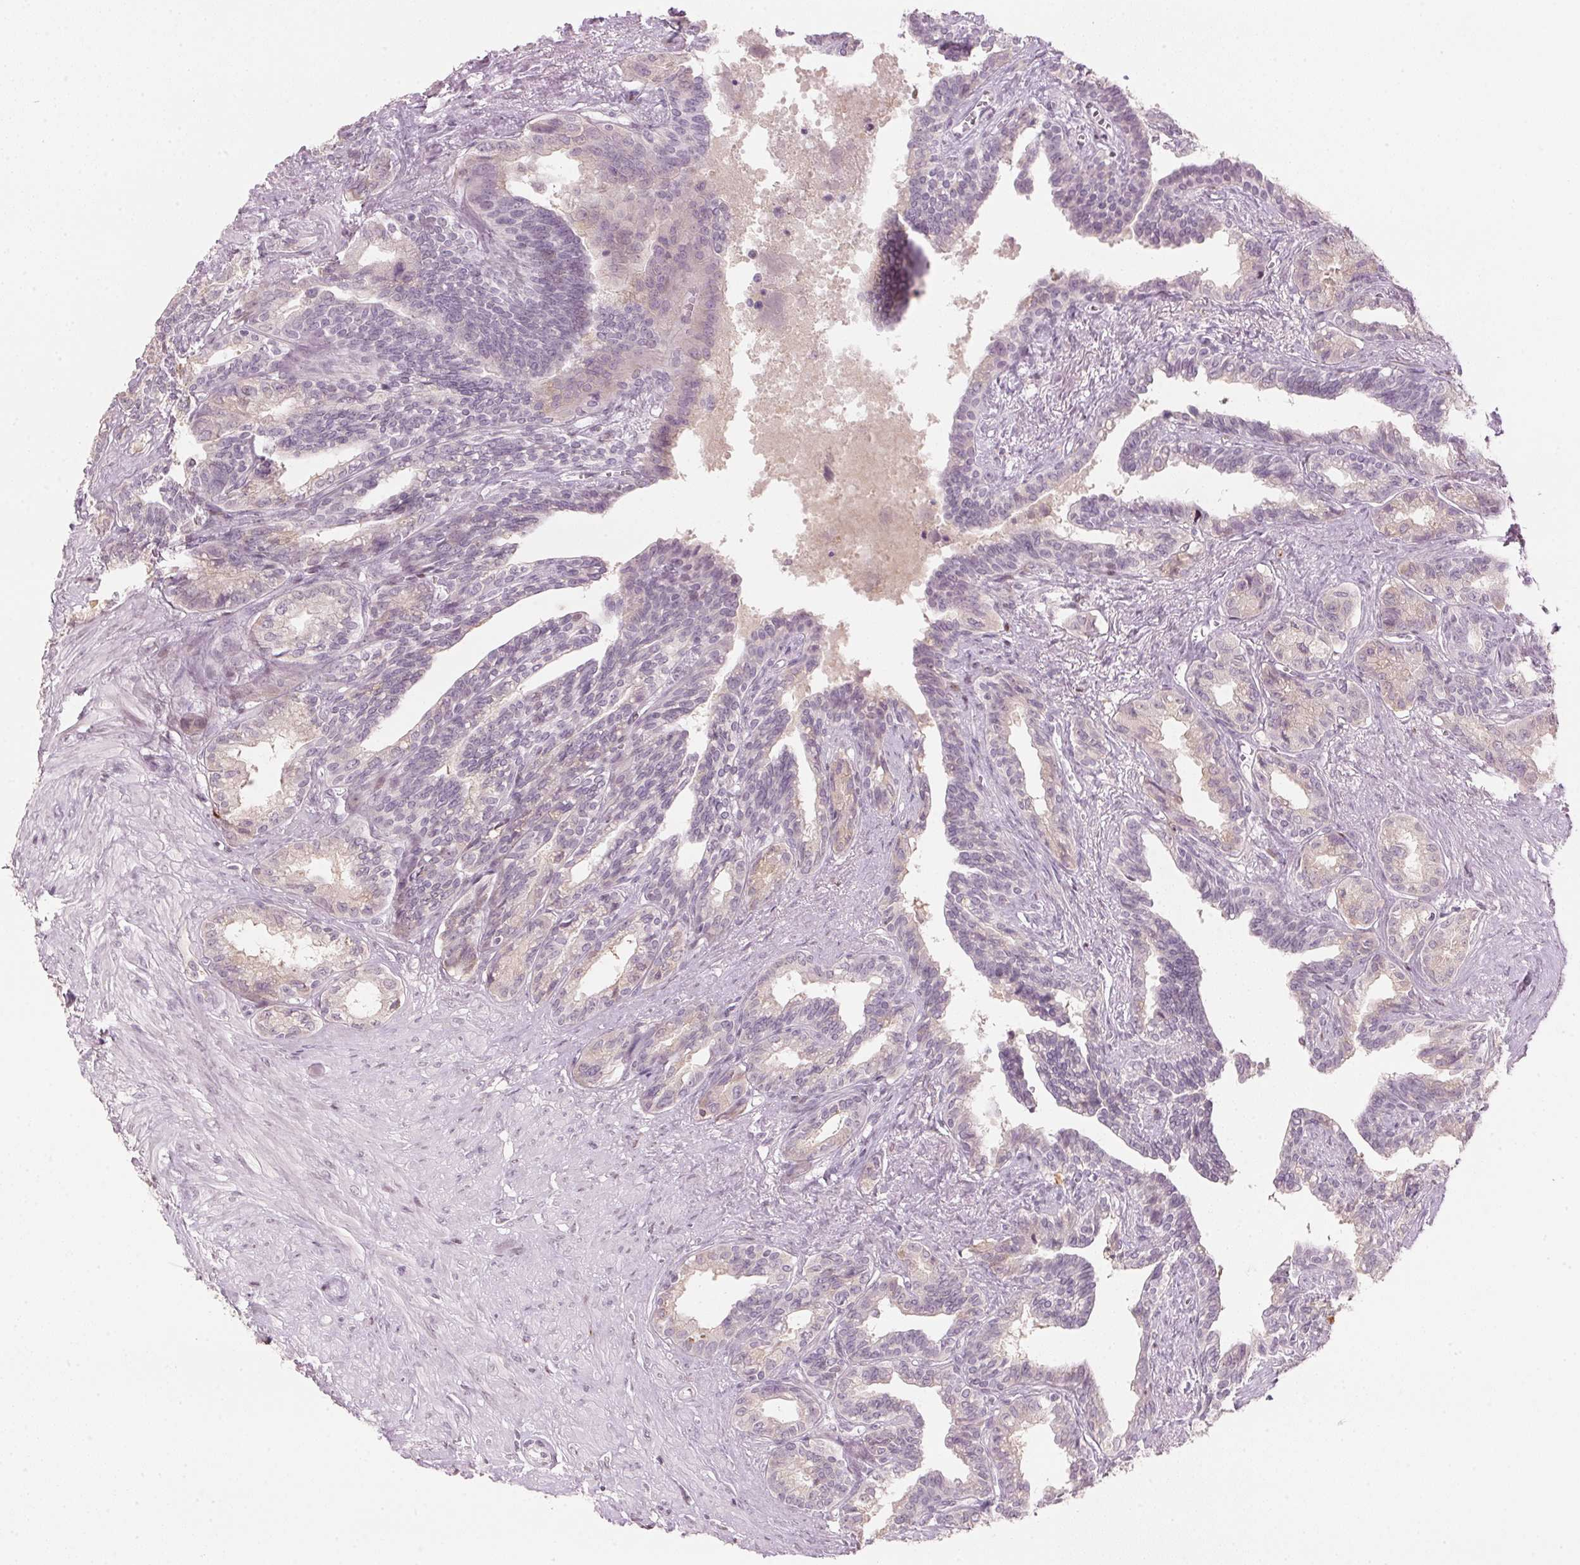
{"staining": {"intensity": "weak", "quantity": "25%-75%", "location": "cytoplasmic/membranous"}, "tissue": "seminal vesicle", "cell_type": "Glandular cells", "image_type": "normal", "snomed": [{"axis": "morphology", "description": "Normal tissue, NOS"}, {"axis": "morphology", "description": "Urothelial carcinoma, NOS"}, {"axis": "topography", "description": "Urinary bladder"}, {"axis": "topography", "description": "Seminal veicle"}], "caption": "Protein positivity by IHC displays weak cytoplasmic/membranous expression in about 25%-75% of glandular cells in unremarkable seminal vesicle.", "gene": "SFRP4", "patient": {"sex": "male", "age": 76}}